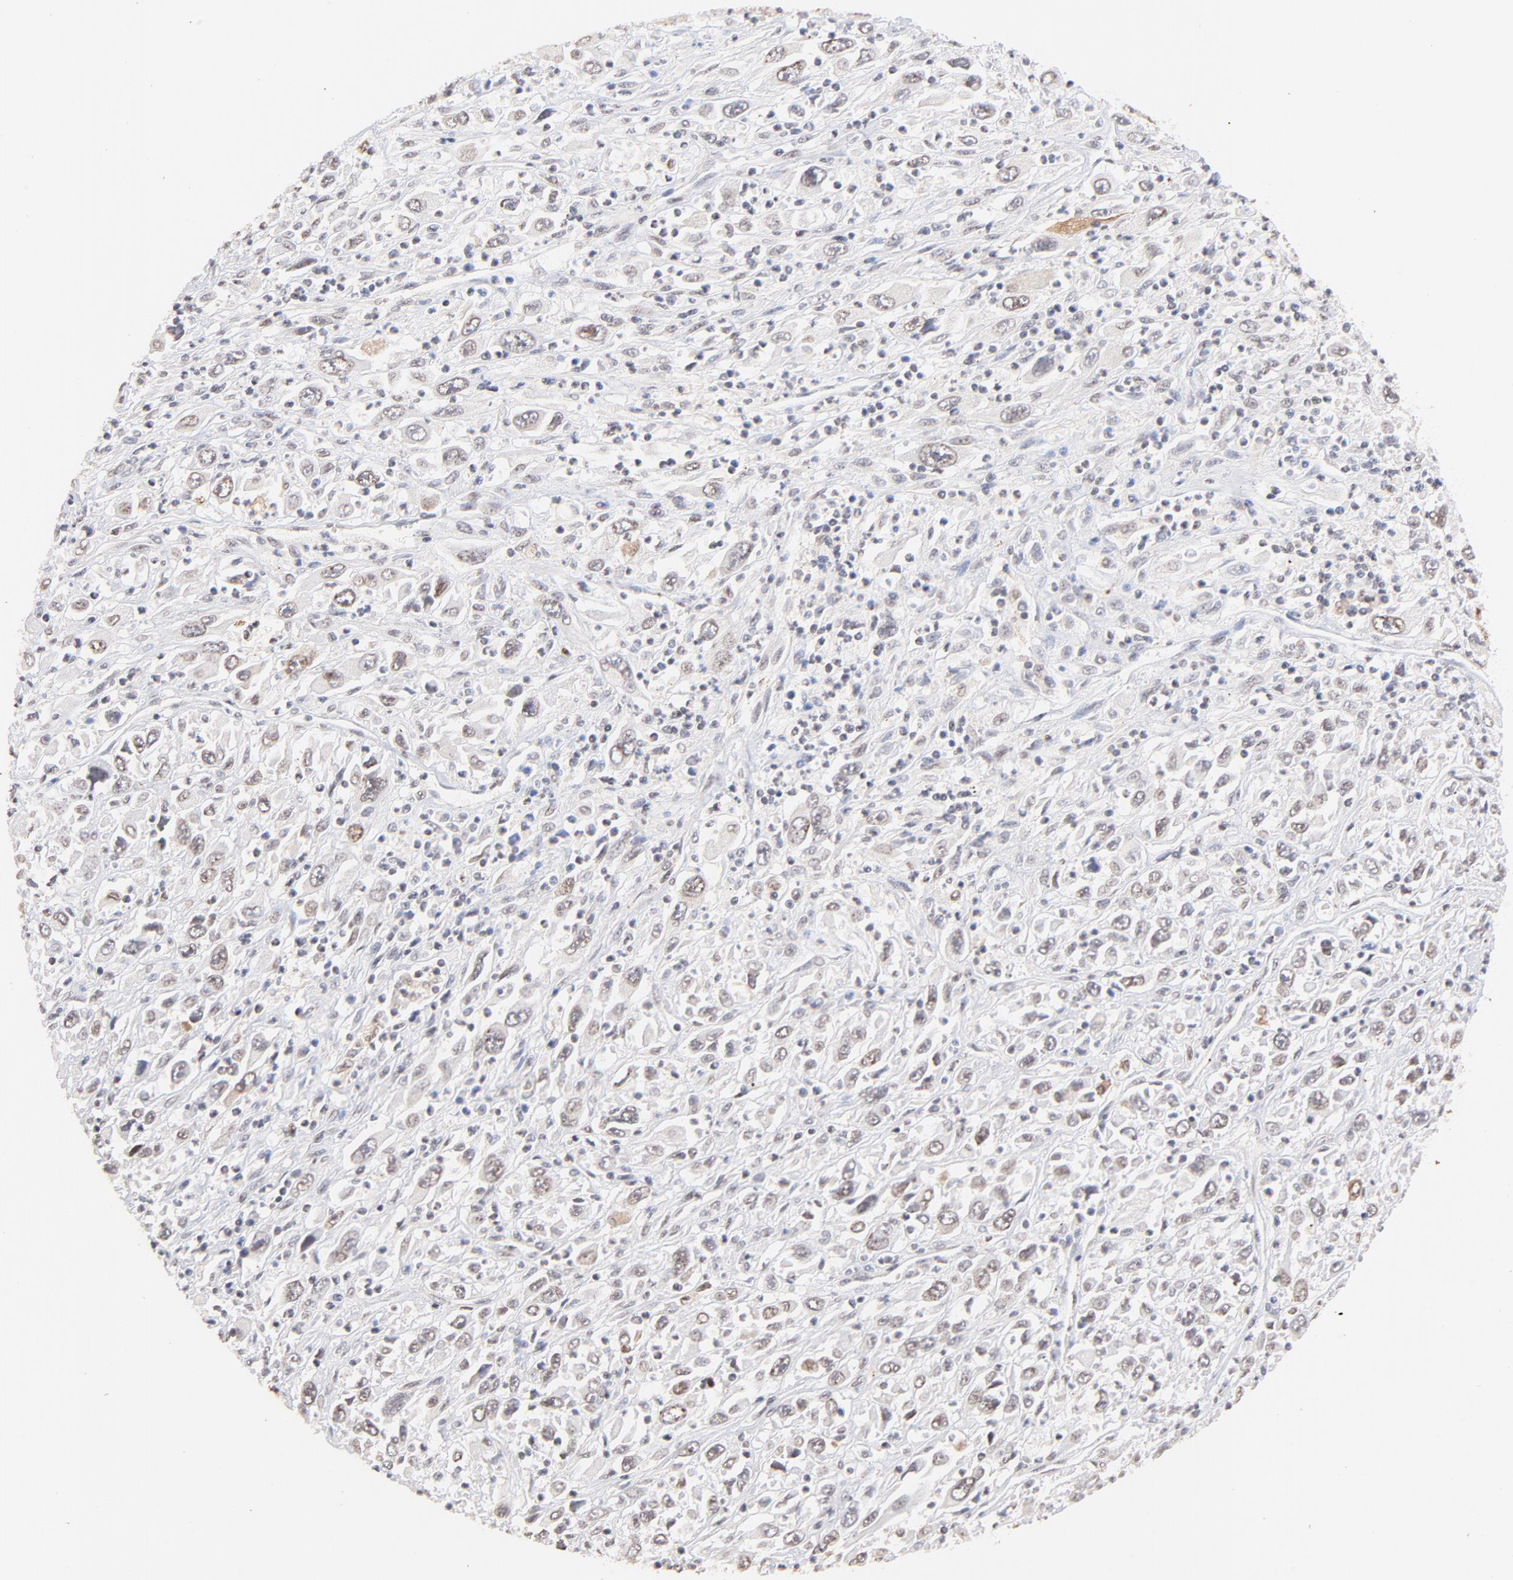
{"staining": {"intensity": "weak", "quantity": "25%-75%", "location": "nuclear"}, "tissue": "melanoma", "cell_type": "Tumor cells", "image_type": "cancer", "snomed": [{"axis": "morphology", "description": "Malignant melanoma, Metastatic site"}, {"axis": "topography", "description": "Skin"}], "caption": "Tumor cells demonstrate weak nuclear positivity in about 25%-75% of cells in malignant melanoma (metastatic site).", "gene": "ZFP92", "patient": {"sex": "female", "age": 56}}